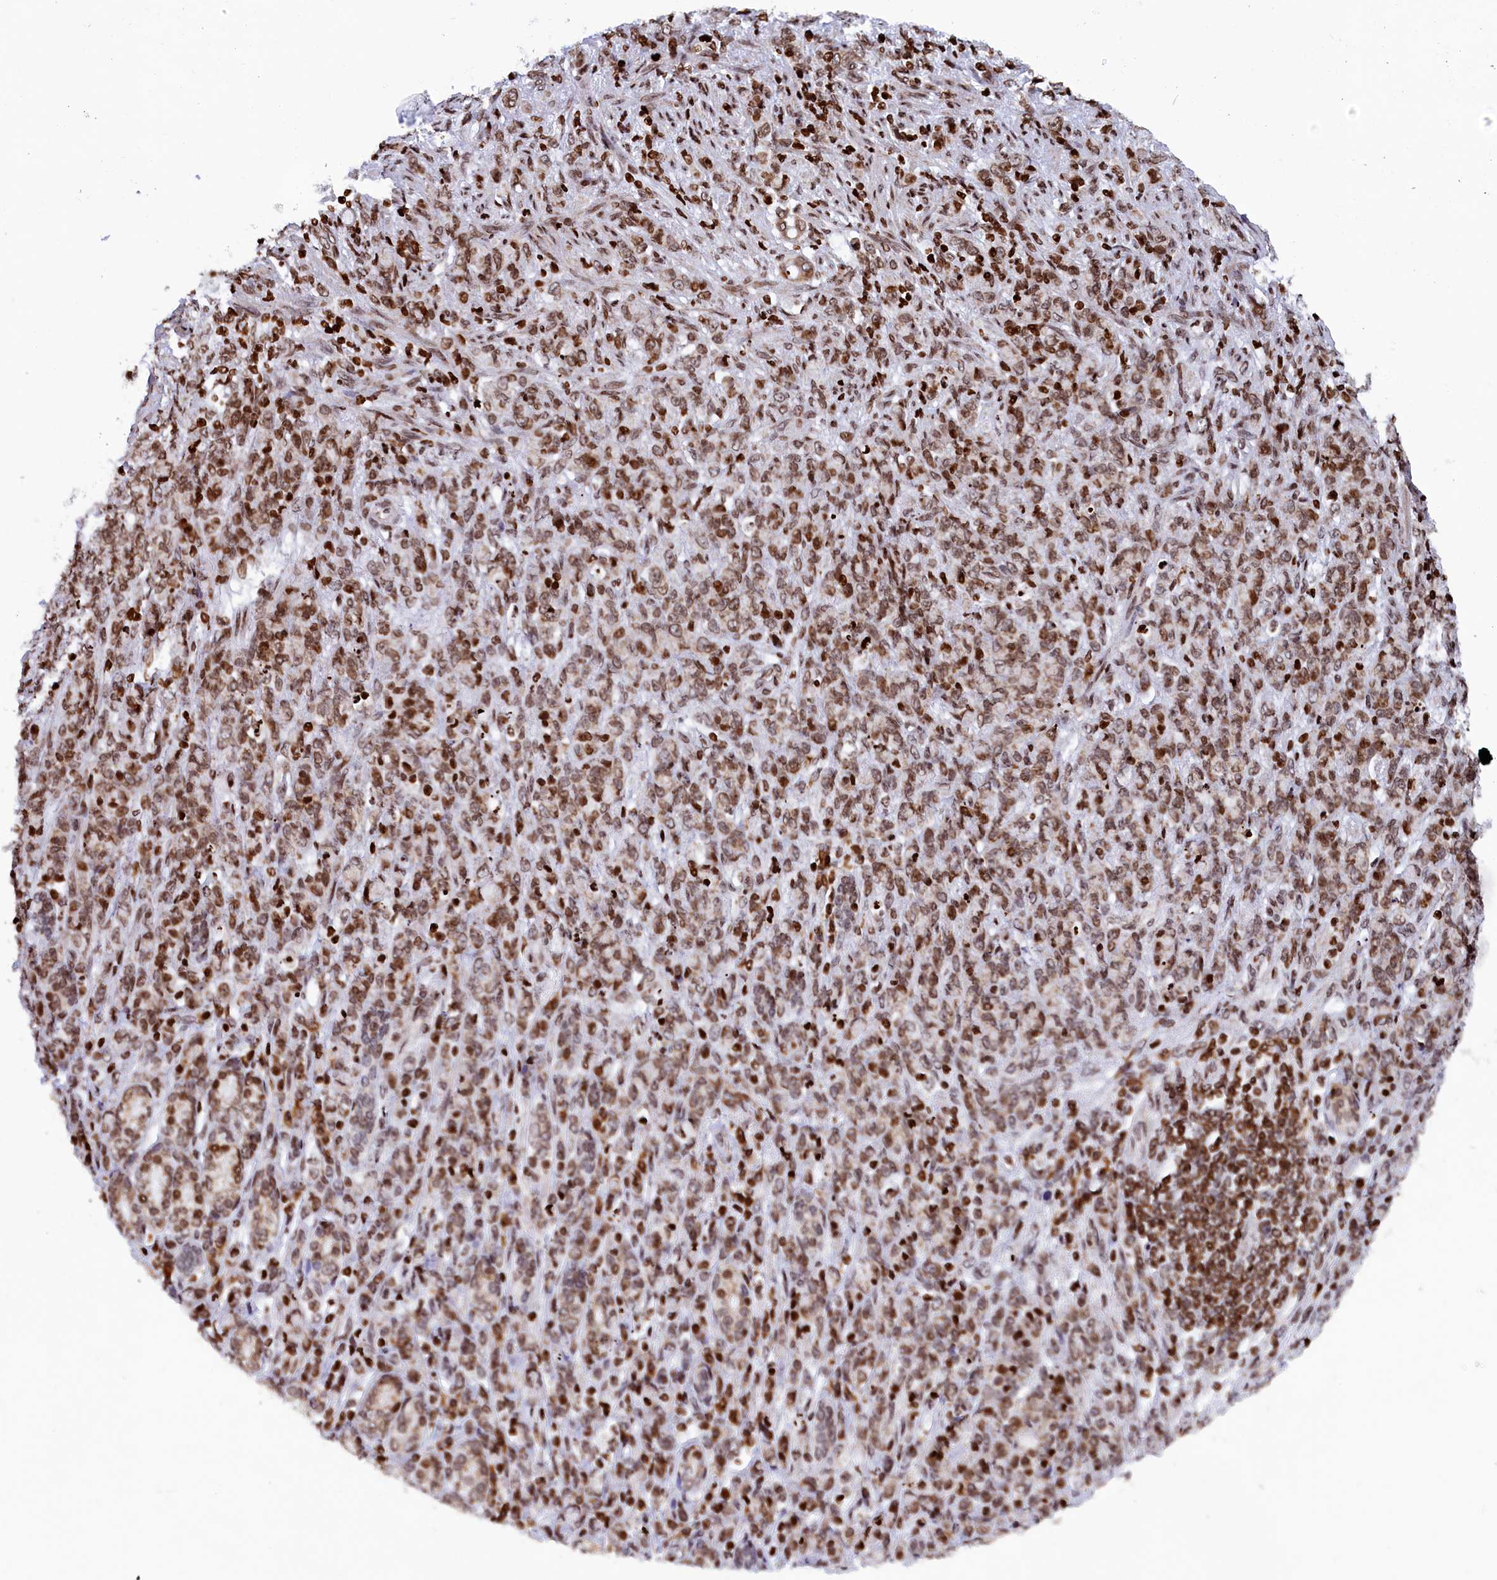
{"staining": {"intensity": "moderate", "quantity": ">75%", "location": "nuclear"}, "tissue": "stomach cancer", "cell_type": "Tumor cells", "image_type": "cancer", "snomed": [{"axis": "morphology", "description": "Adenocarcinoma, NOS"}, {"axis": "topography", "description": "Stomach"}], "caption": "Human stomach adenocarcinoma stained with a protein marker reveals moderate staining in tumor cells.", "gene": "TIMM29", "patient": {"sex": "female", "age": 79}}